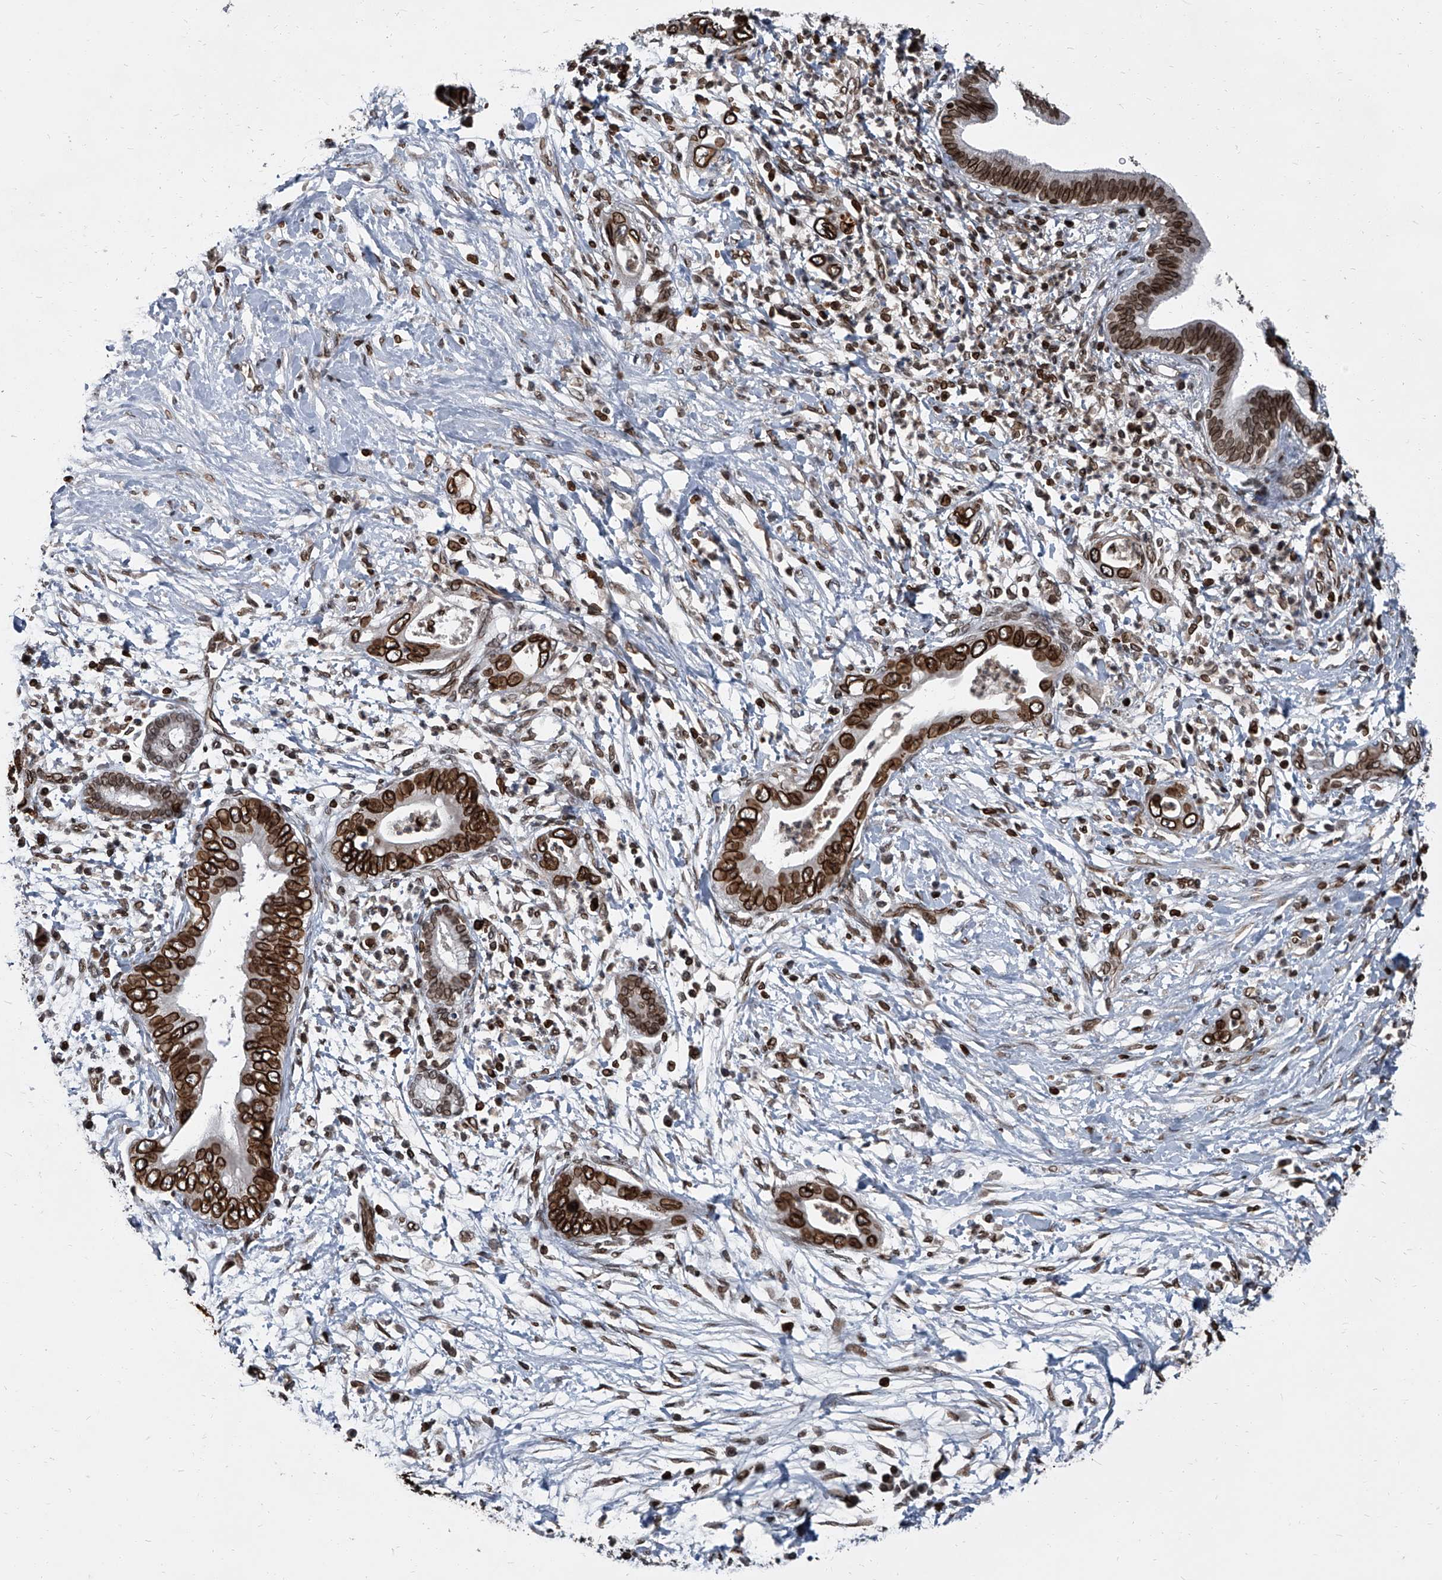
{"staining": {"intensity": "strong", "quantity": ">75%", "location": "cytoplasmic/membranous,nuclear"}, "tissue": "pancreatic cancer", "cell_type": "Tumor cells", "image_type": "cancer", "snomed": [{"axis": "morphology", "description": "Adenocarcinoma, NOS"}, {"axis": "topography", "description": "Pancreas"}], "caption": "The photomicrograph displays a brown stain indicating the presence of a protein in the cytoplasmic/membranous and nuclear of tumor cells in pancreatic cancer. The protein of interest is shown in brown color, while the nuclei are stained blue.", "gene": "PHF20", "patient": {"sex": "male", "age": 75}}